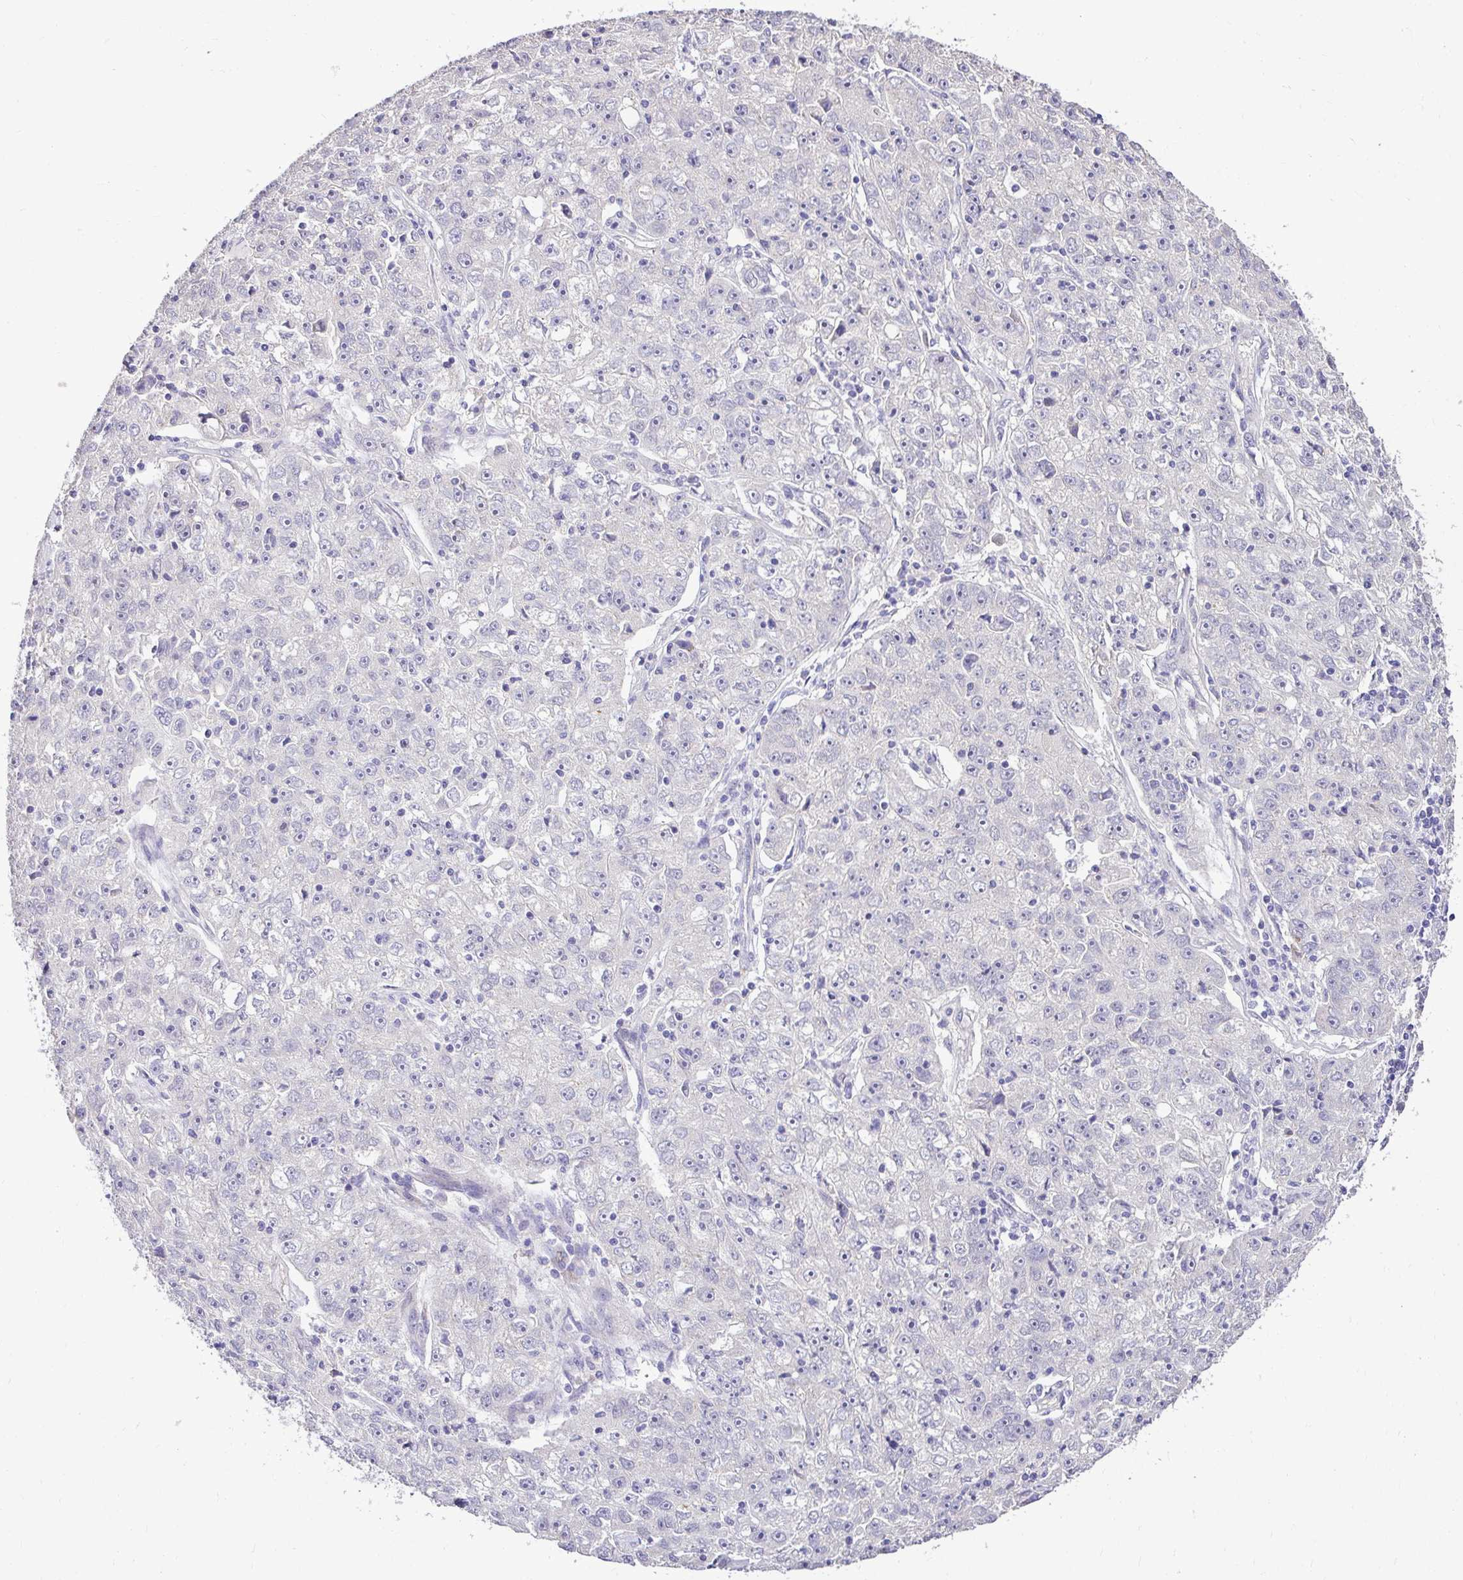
{"staining": {"intensity": "negative", "quantity": "none", "location": "none"}, "tissue": "lung cancer", "cell_type": "Tumor cells", "image_type": "cancer", "snomed": [{"axis": "morphology", "description": "Normal morphology"}, {"axis": "morphology", "description": "Adenocarcinoma, NOS"}, {"axis": "topography", "description": "Lymph node"}, {"axis": "topography", "description": "Lung"}], "caption": "Protein analysis of lung cancer (adenocarcinoma) reveals no significant expression in tumor cells.", "gene": "KIAA1210", "patient": {"sex": "female", "age": 57}}